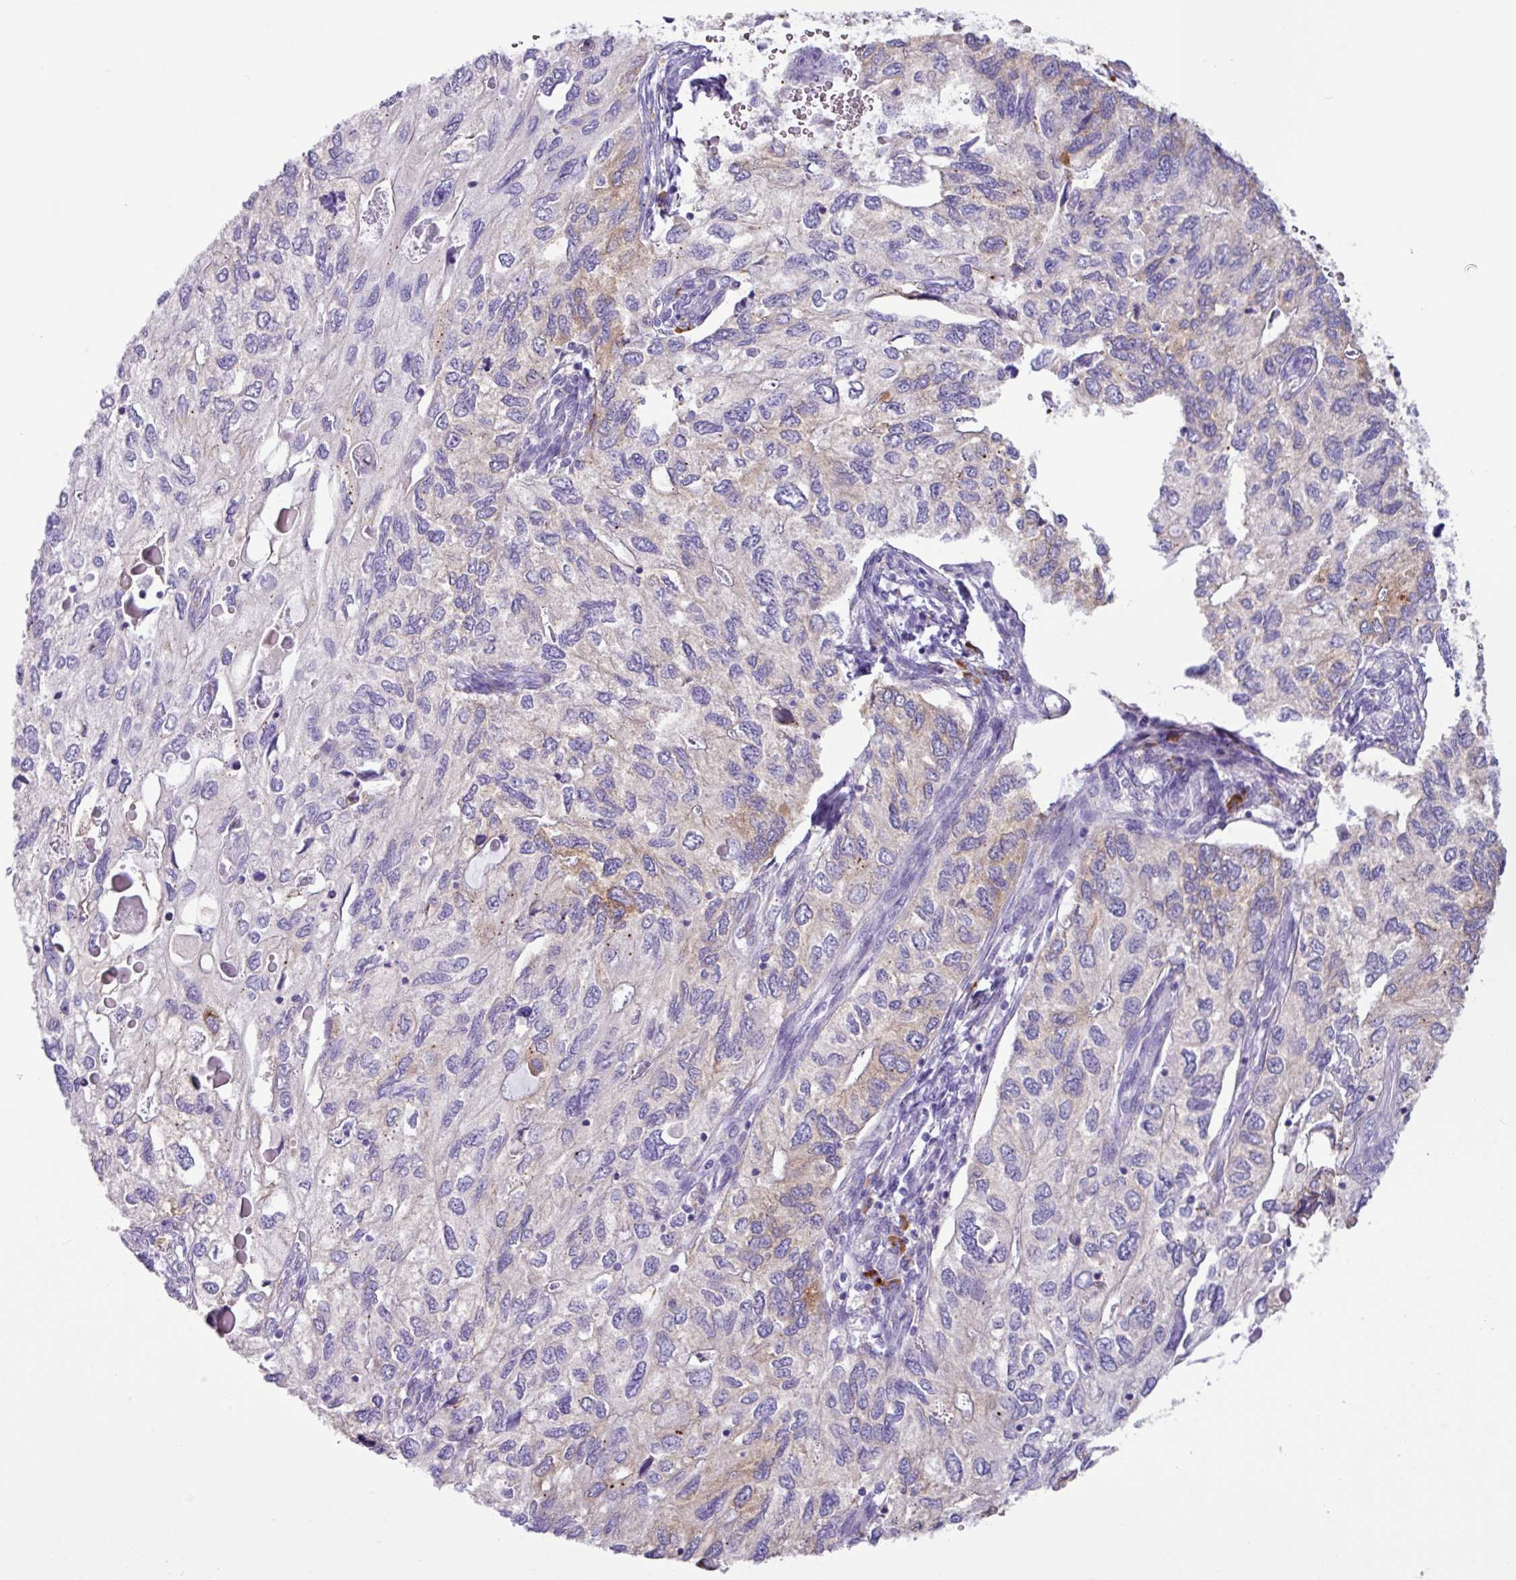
{"staining": {"intensity": "weak", "quantity": "<25%", "location": "cytoplasmic/membranous"}, "tissue": "endometrial cancer", "cell_type": "Tumor cells", "image_type": "cancer", "snomed": [{"axis": "morphology", "description": "Carcinoma, NOS"}, {"axis": "topography", "description": "Uterus"}], "caption": "Histopathology image shows no protein positivity in tumor cells of carcinoma (endometrial) tissue.", "gene": "RGS21", "patient": {"sex": "female", "age": 76}}